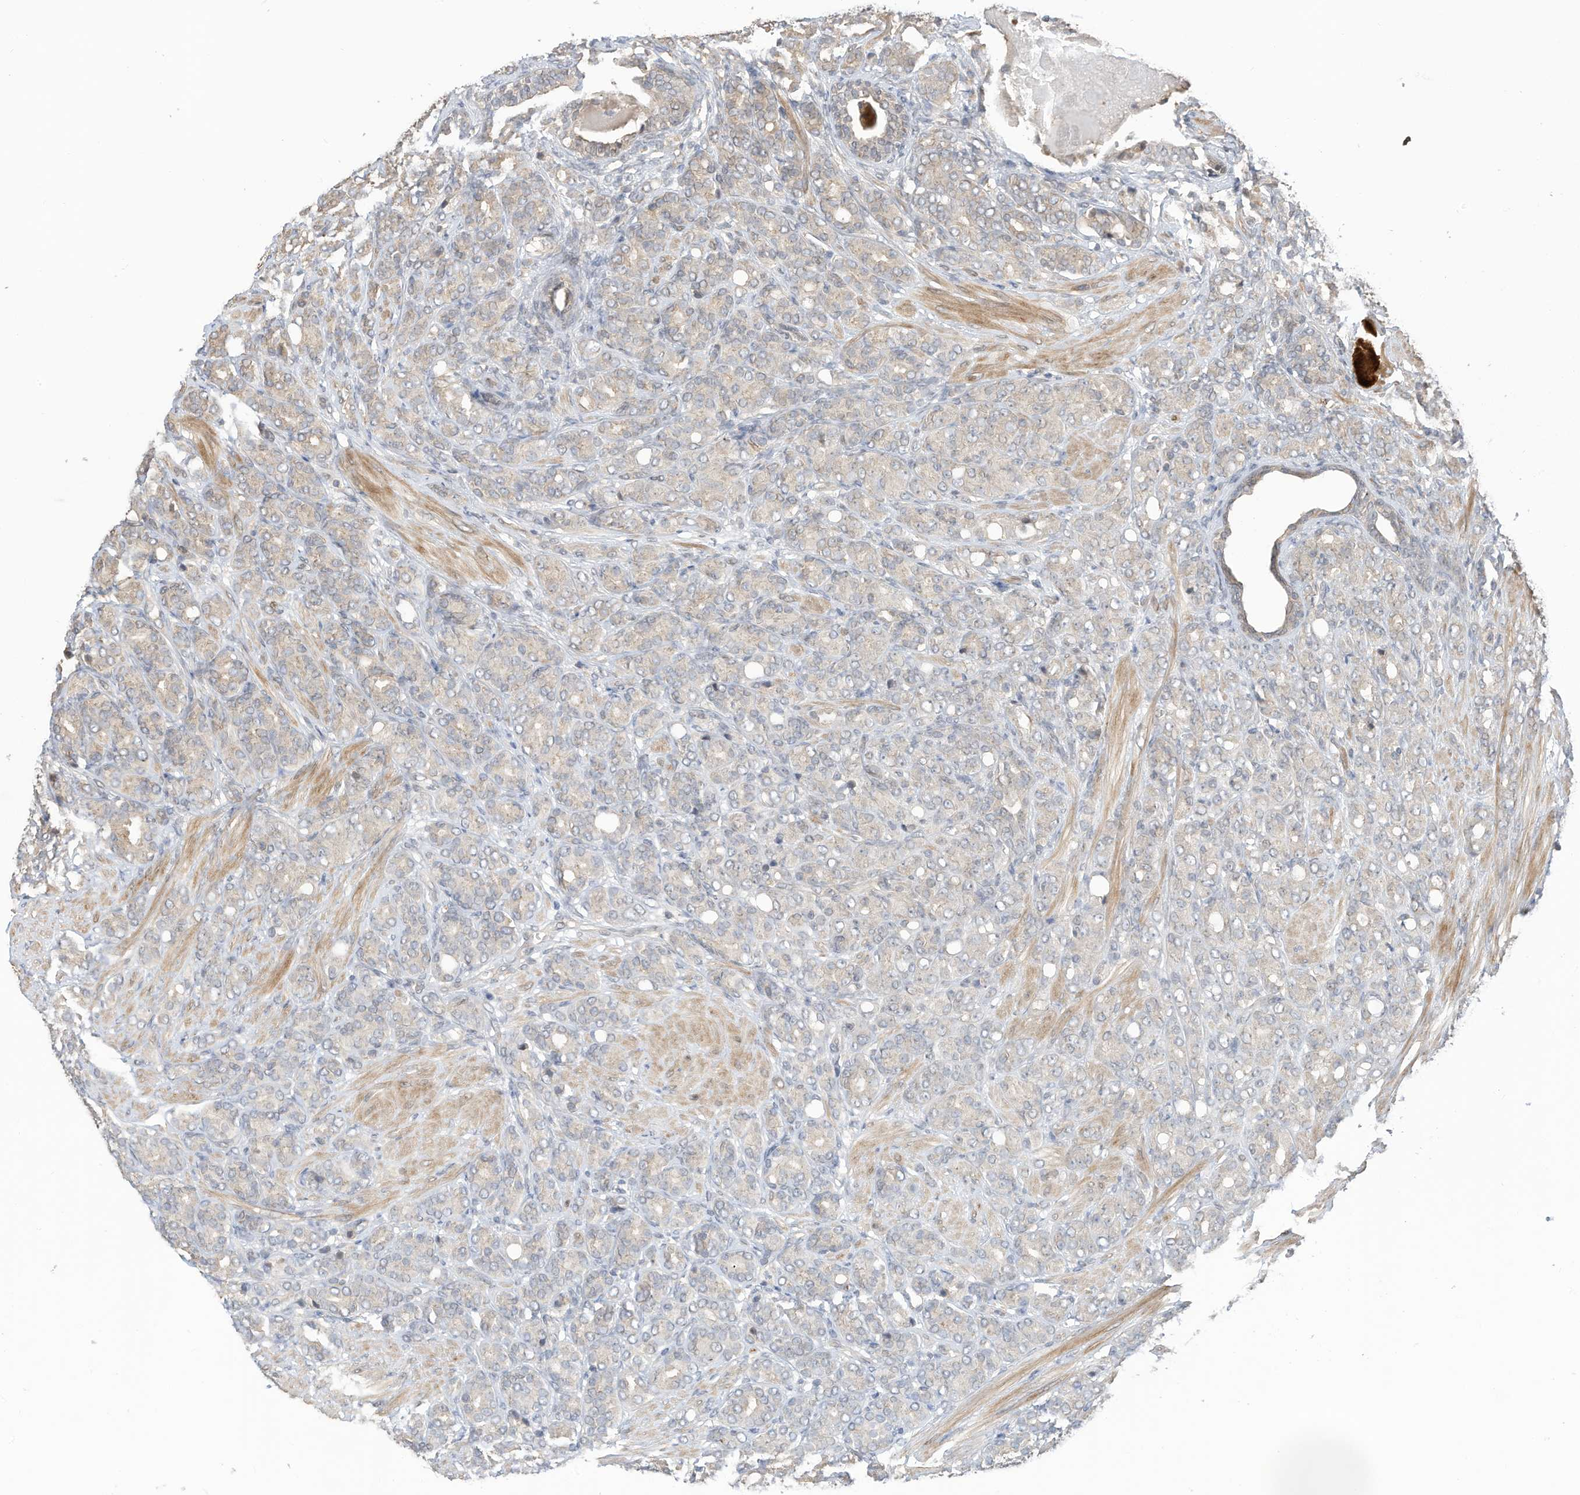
{"staining": {"intensity": "negative", "quantity": "none", "location": "none"}, "tissue": "prostate cancer", "cell_type": "Tumor cells", "image_type": "cancer", "snomed": [{"axis": "morphology", "description": "Adenocarcinoma, High grade"}, {"axis": "topography", "description": "Prostate"}], "caption": "Tumor cells are negative for brown protein staining in prostate cancer. Nuclei are stained in blue.", "gene": "REC8", "patient": {"sex": "male", "age": 62}}